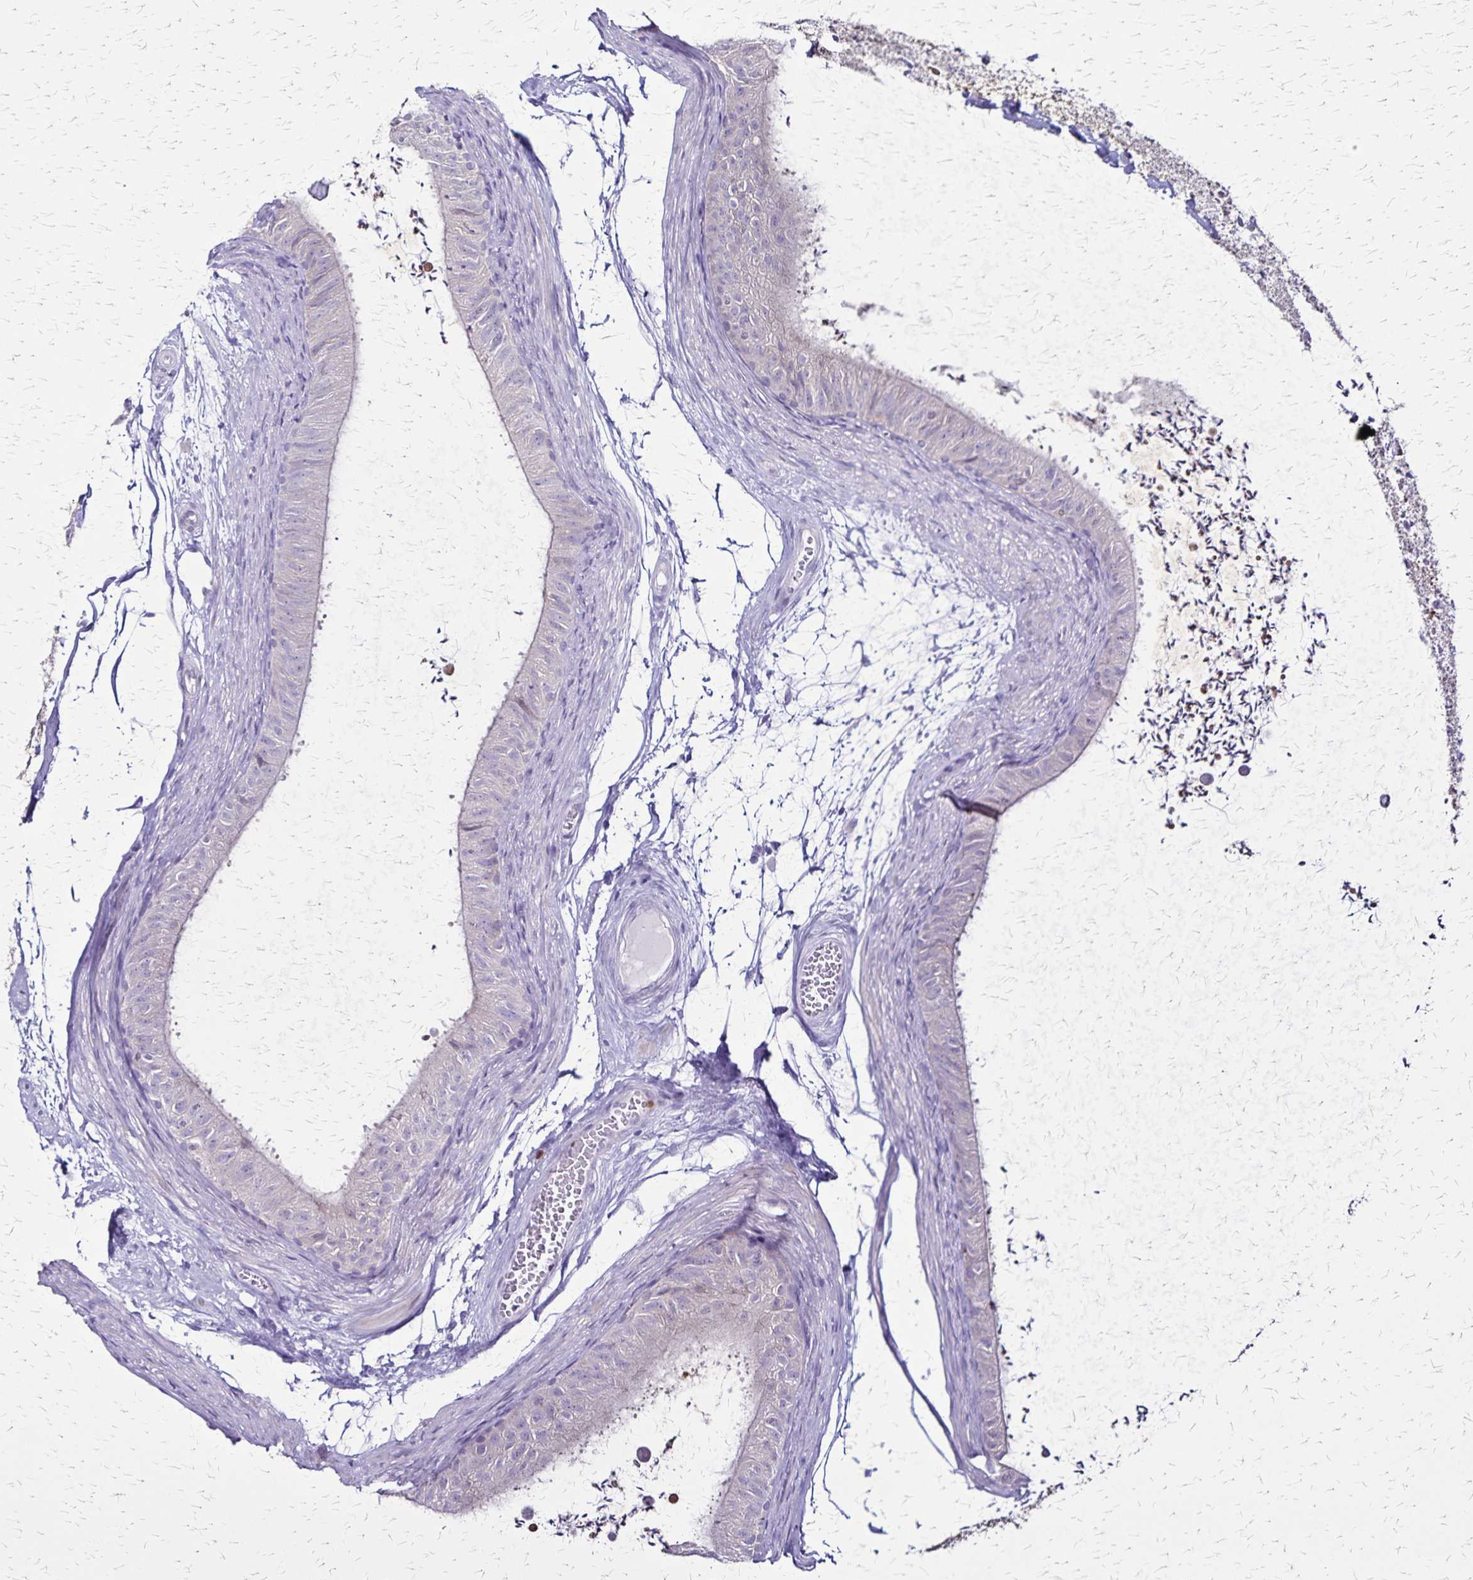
{"staining": {"intensity": "negative", "quantity": "none", "location": "none"}, "tissue": "epididymis", "cell_type": "Glandular cells", "image_type": "normal", "snomed": [{"axis": "morphology", "description": "Normal tissue, NOS"}, {"axis": "topography", "description": "Epididymis, spermatic cord, NOS"}, {"axis": "topography", "description": "Epididymis"}, {"axis": "topography", "description": "Peripheral nerve tissue"}], "caption": "IHC photomicrograph of benign epididymis: epididymis stained with DAB shows no significant protein staining in glandular cells.", "gene": "ULBP3", "patient": {"sex": "male", "age": 29}}